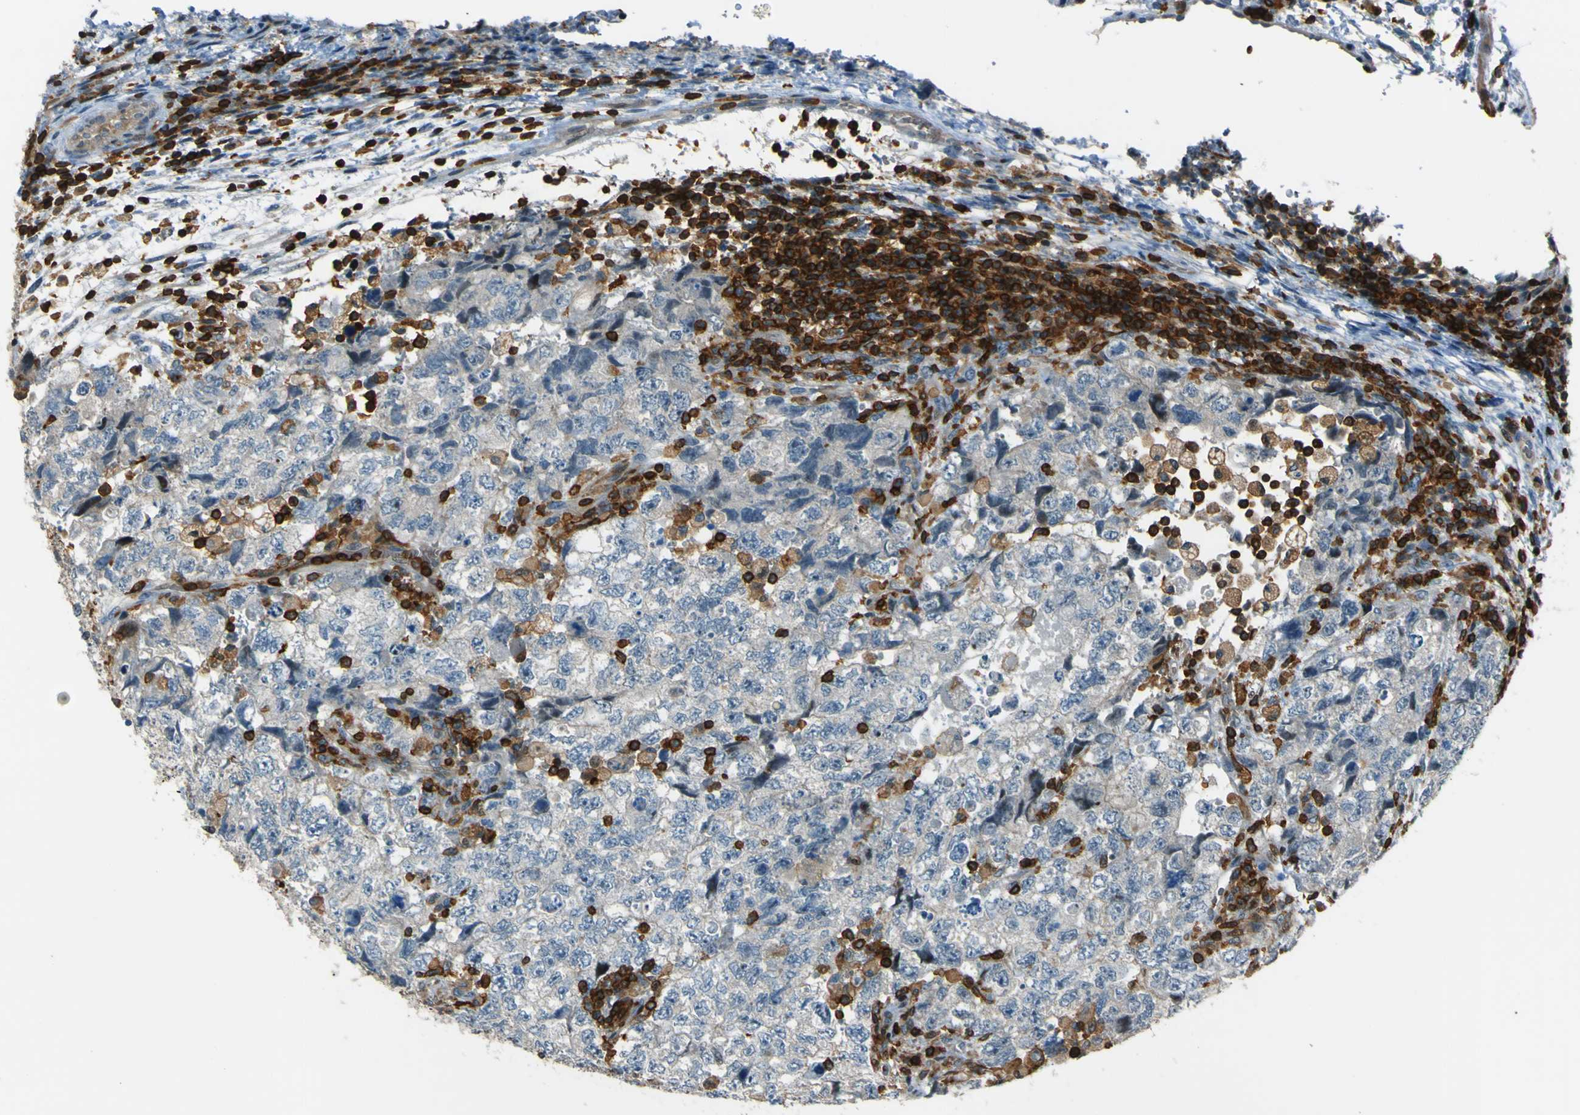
{"staining": {"intensity": "negative", "quantity": "none", "location": "none"}, "tissue": "testis cancer", "cell_type": "Tumor cells", "image_type": "cancer", "snomed": [{"axis": "morphology", "description": "Carcinoma, Embryonal, NOS"}, {"axis": "topography", "description": "Testis"}], "caption": "Protein analysis of embryonal carcinoma (testis) reveals no significant positivity in tumor cells. (Brightfield microscopy of DAB (3,3'-diaminobenzidine) immunohistochemistry at high magnification).", "gene": "PCDHB5", "patient": {"sex": "male", "age": 36}}